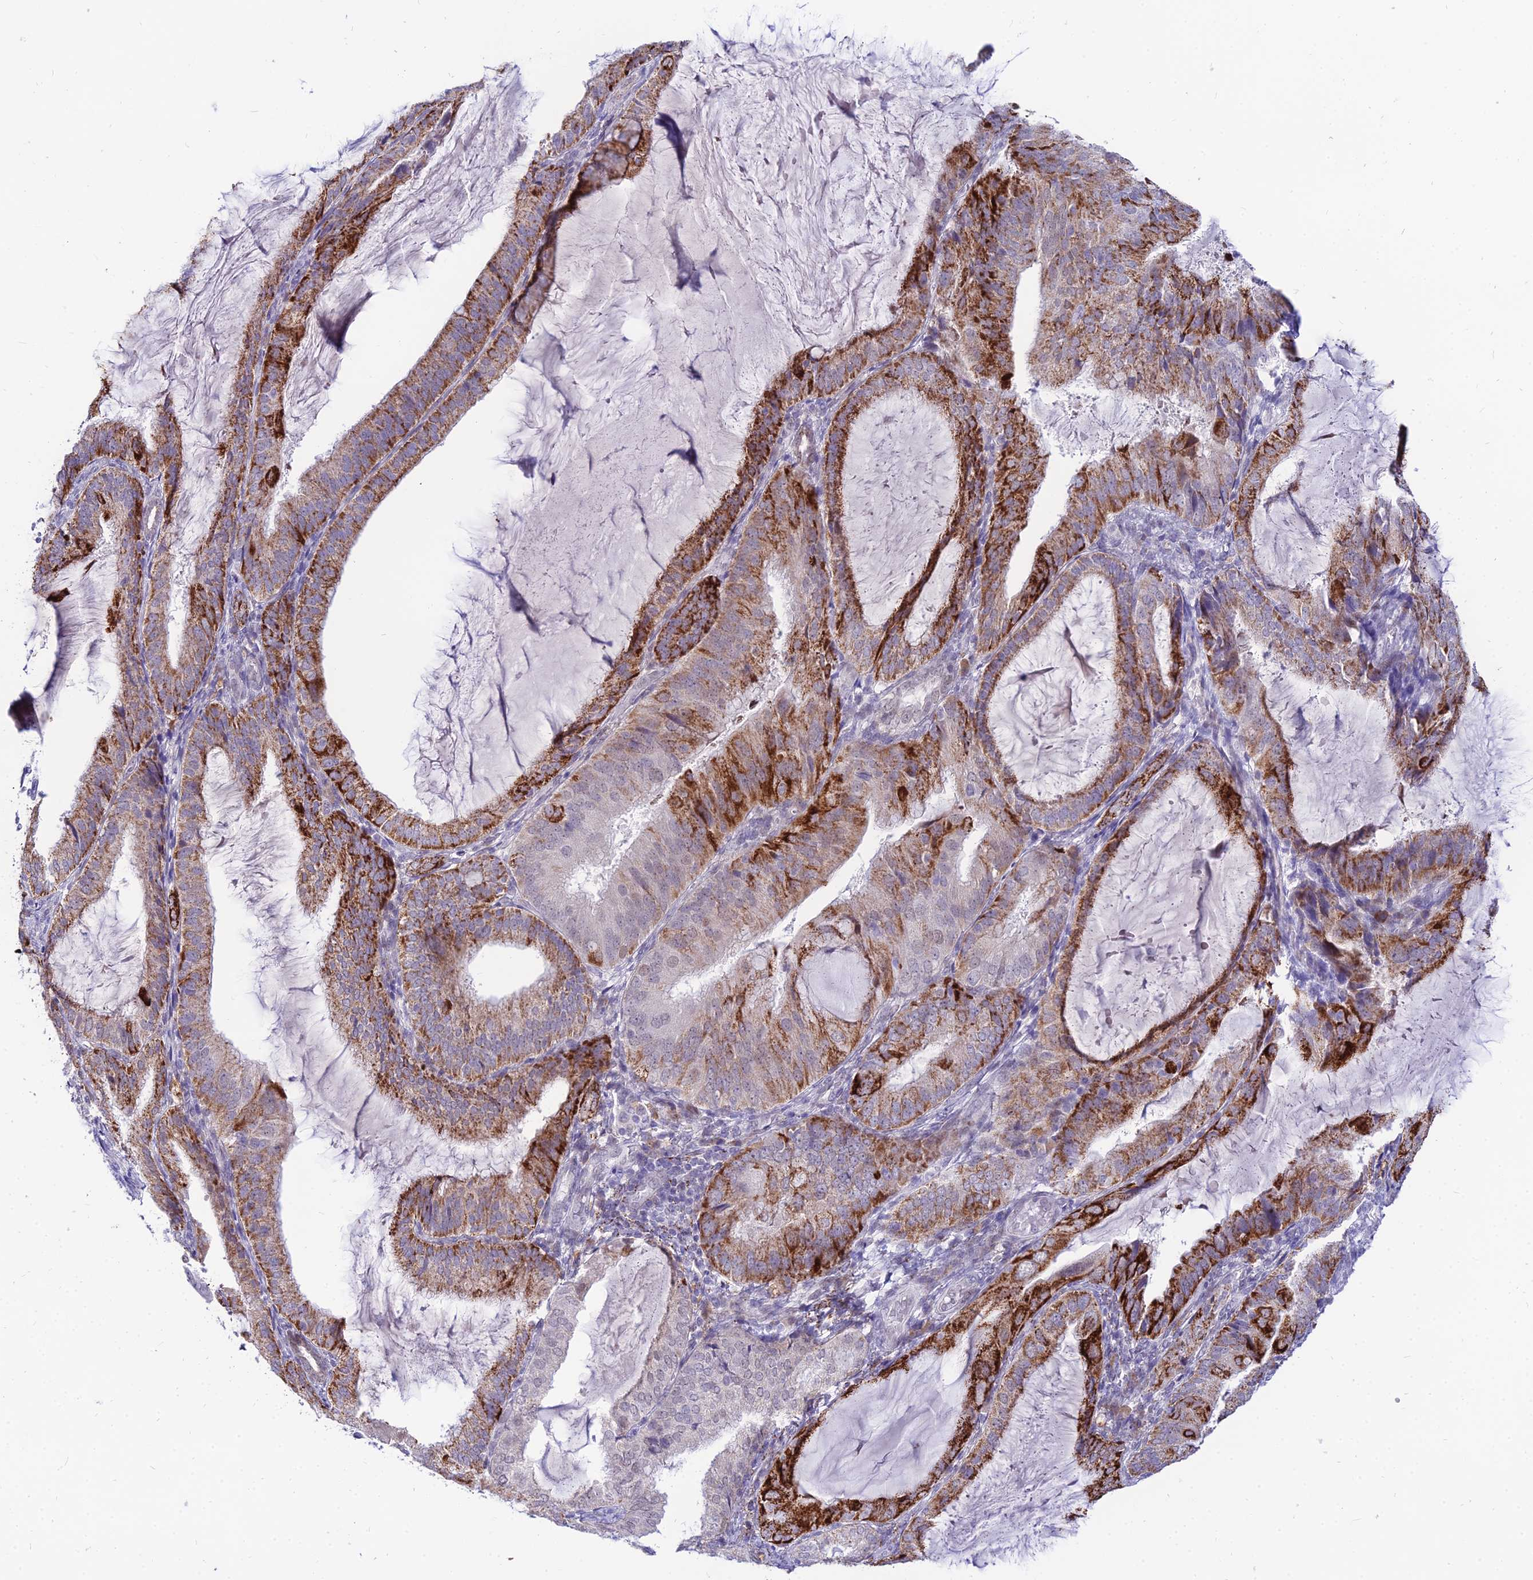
{"staining": {"intensity": "strong", "quantity": "25%-75%", "location": "cytoplasmic/membranous"}, "tissue": "endometrial cancer", "cell_type": "Tumor cells", "image_type": "cancer", "snomed": [{"axis": "morphology", "description": "Adenocarcinoma, NOS"}, {"axis": "topography", "description": "Endometrium"}], "caption": "Immunohistochemical staining of human endometrial cancer (adenocarcinoma) exhibits high levels of strong cytoplasmic/membranous positivity in about 25%-75% of tumor cells. The staining was performed using DAB, with brown indicating positive protein expression. Nuclei are stained blue with hematoxylin.", "gene": "C6orf163", "patient": {"sex": "female", "age": 81}}